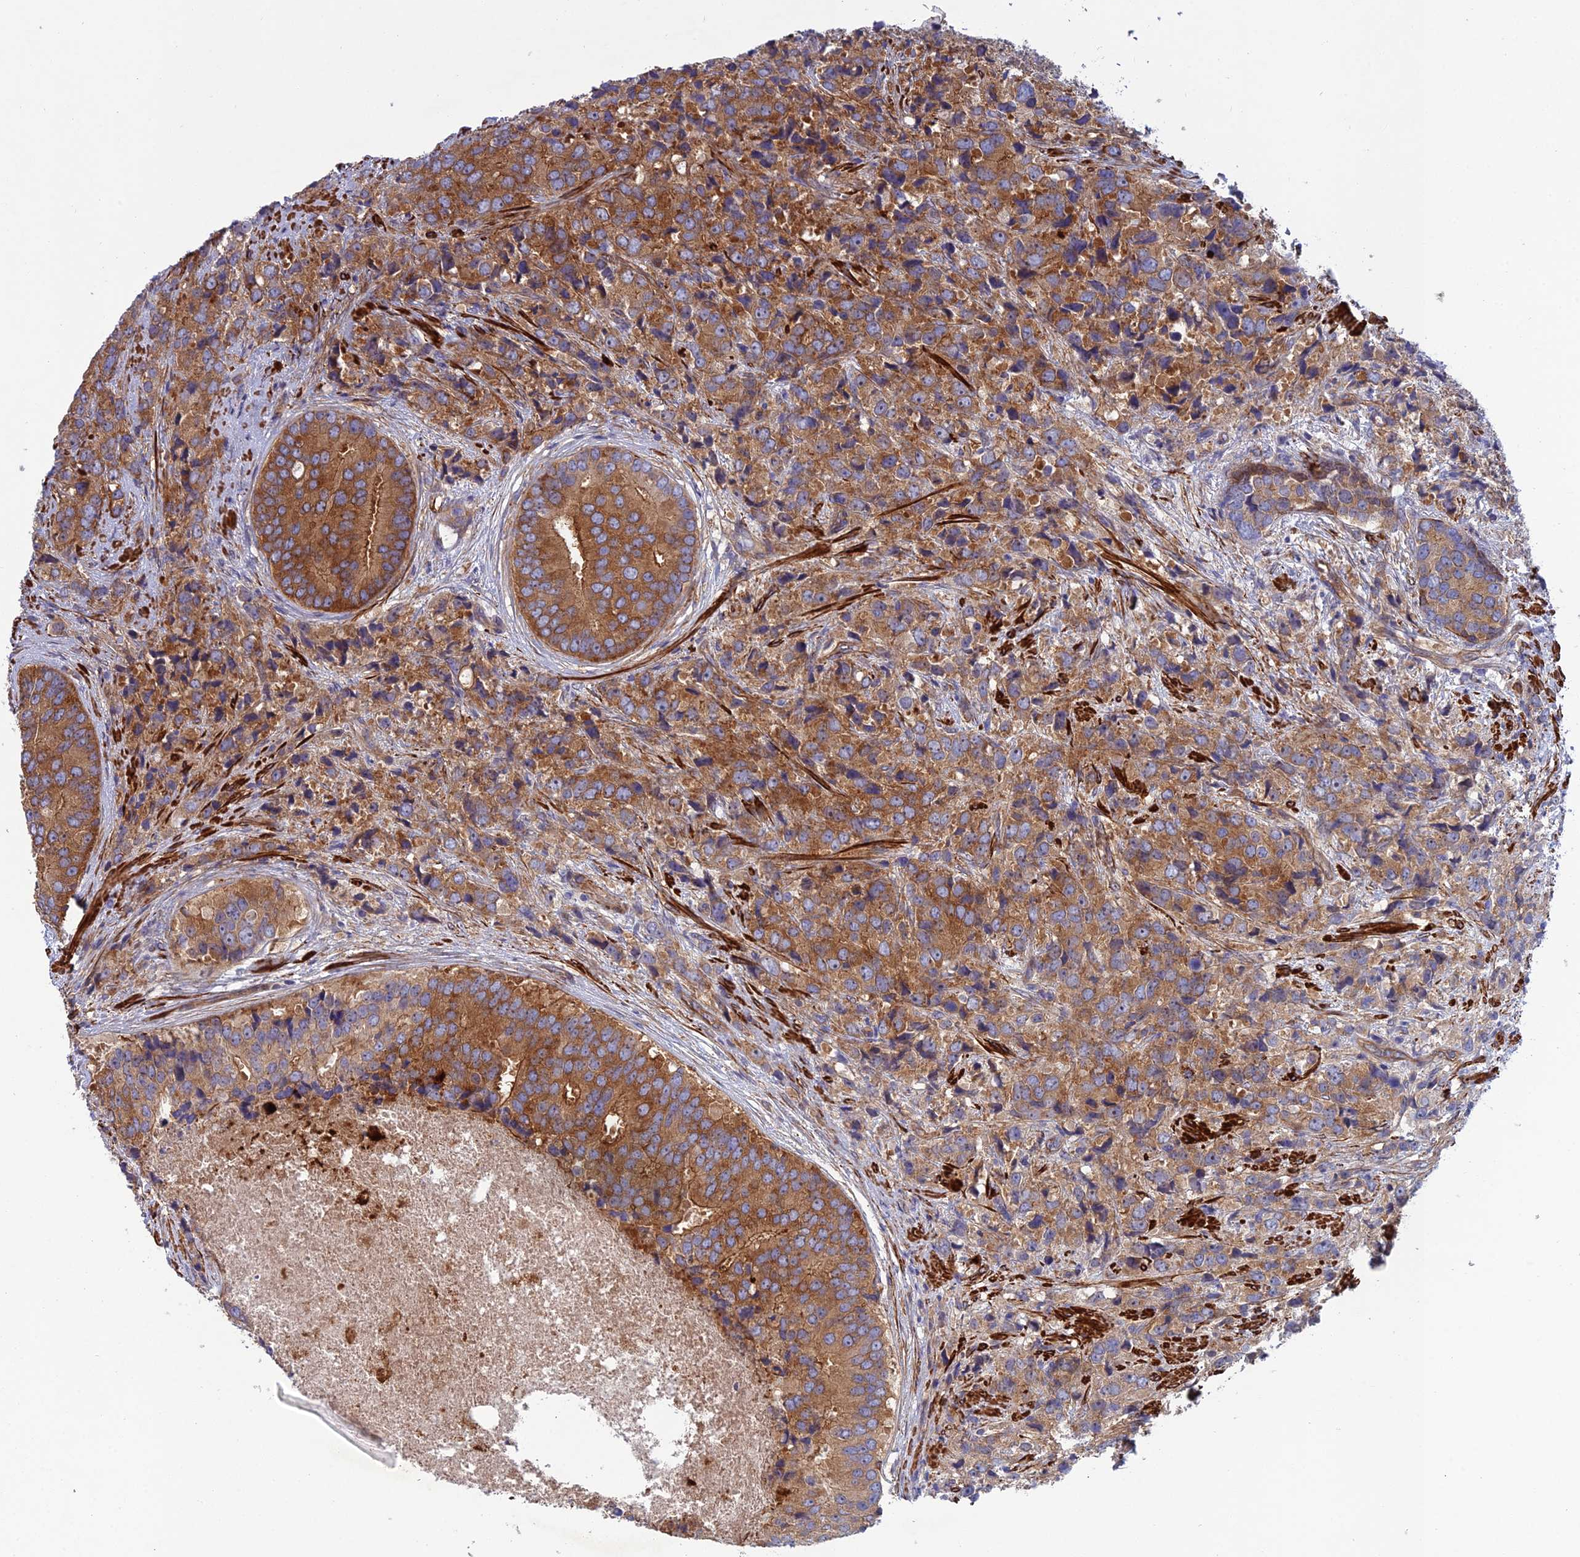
{"staining": {"intensity": "strong", "quantity": "25%-75%", "location": "cytoplasmic/membranous"}, "tissue": "prostate cancer", "cell_type": "Tumor cells", "image_type": "cancer", "snomed": [{"axis": "morphology", "description": "Adenocarcinoma, High grade"}, {"axis": "topography", "description": "Prostate"}], "caption": "IHC staining of high-grade adenocarcinoma (prostate), which exhibits high levels of strong cytoplasmic/membranous expression in about 25%-75% of tumor cells indicating strong cytoplasmic/membranous protein expression. The staining was performed using DAB (brown) for protein detection and nuclei were counterstained in hematoxylin (blue).", "gene": "RALGAPA2", "patient": {"sex": "male", "age": 62}}